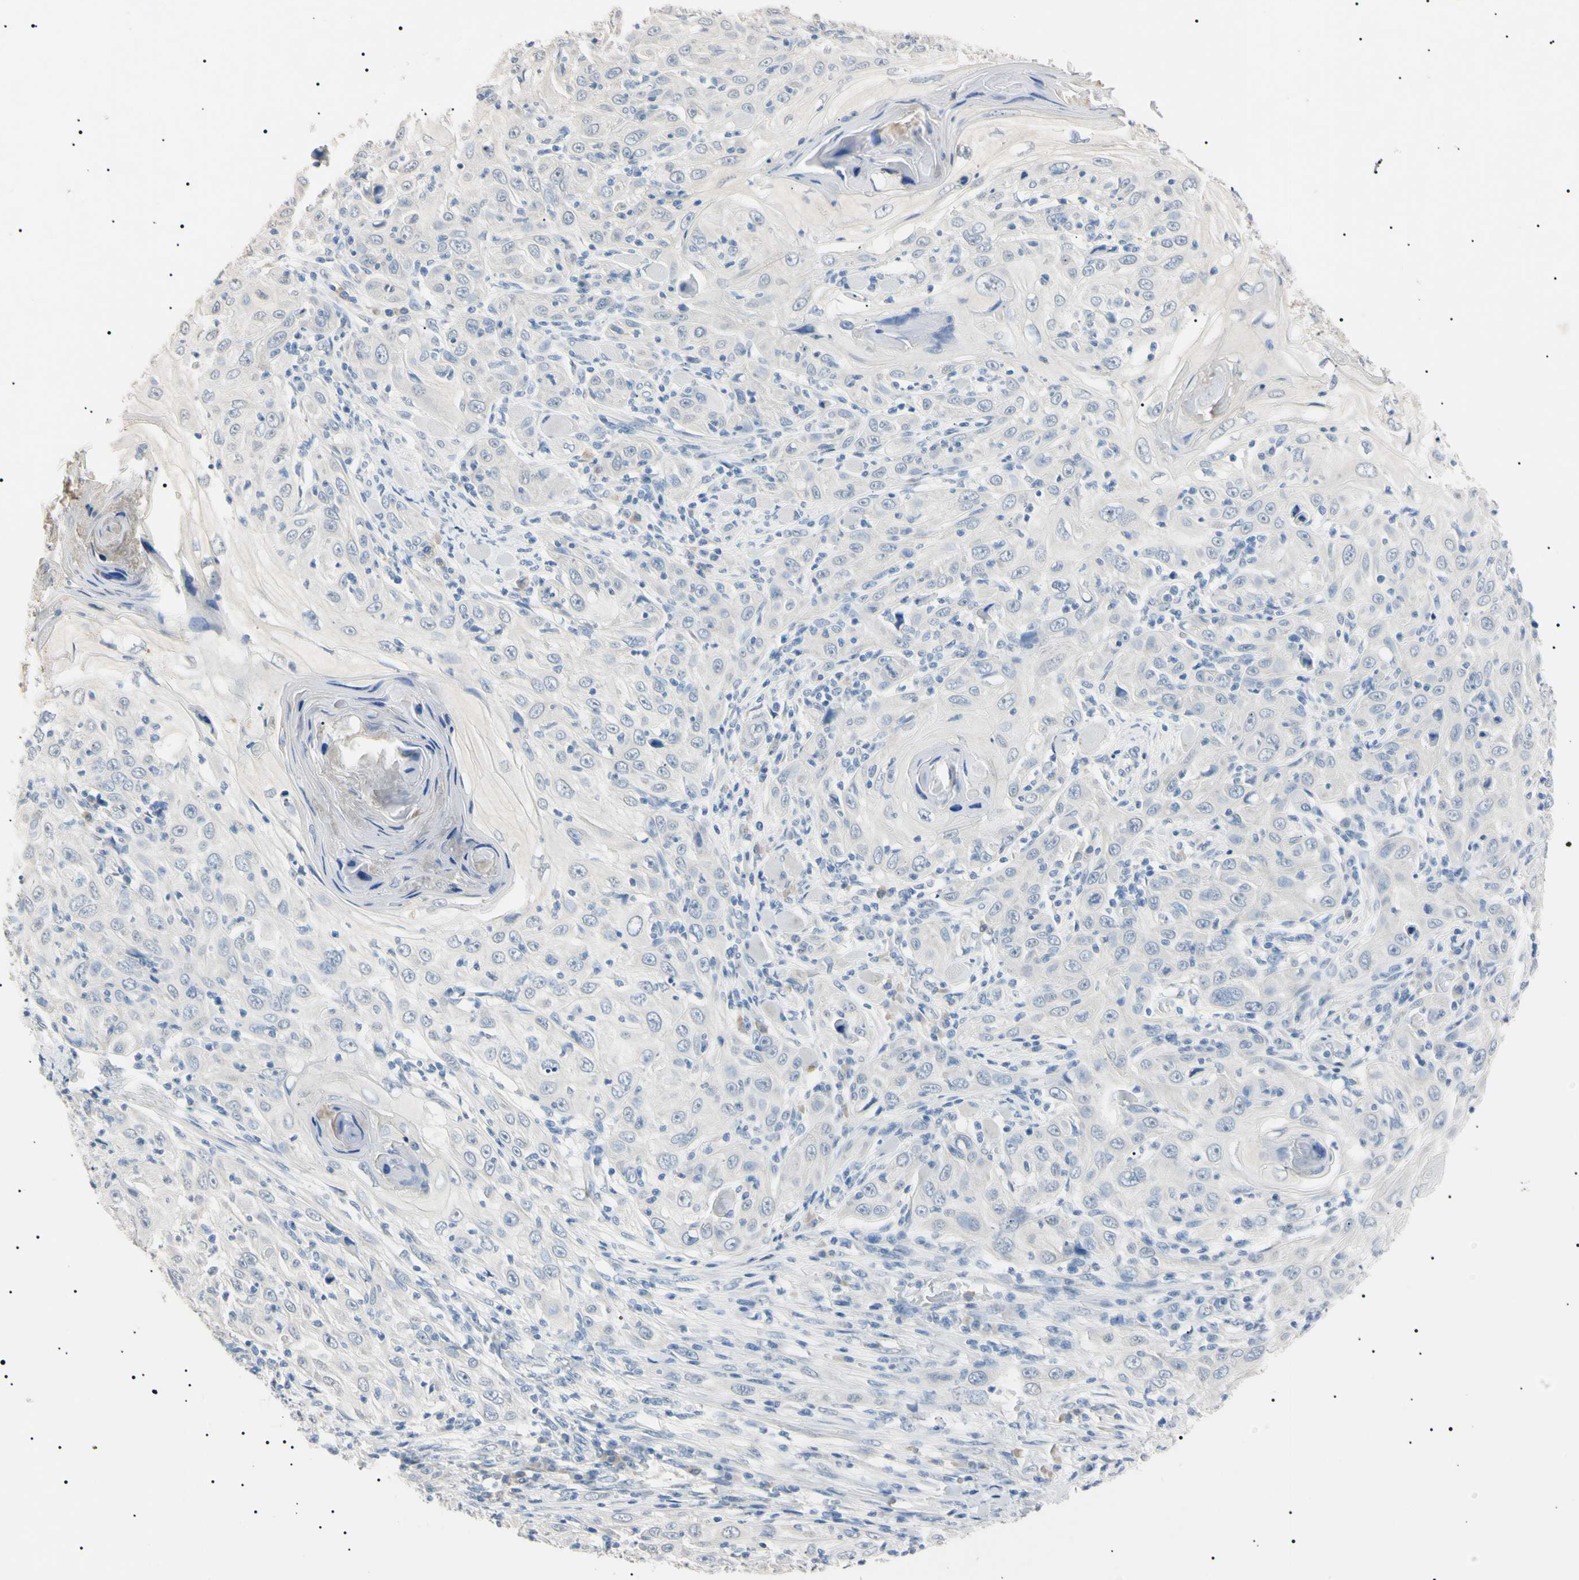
{"staining": {"intensity": "negative", "quantity": "none", "location": "none"}, "tissue": "skin cancer", "cell_type": "Tumor cells", "image_type": "cancer", "snomed": [{"axis": "morphology", "description": "Squamous cell carcinoma, NOS"}, {"axis": "topography", "description": "Skin"}], "caption": "Protein analysis of skin squamous cell carcinoma exhibits no significant staining in tumor cells.", "gene": "CGB3", "patient": {"sex": "female", "age": 88}}